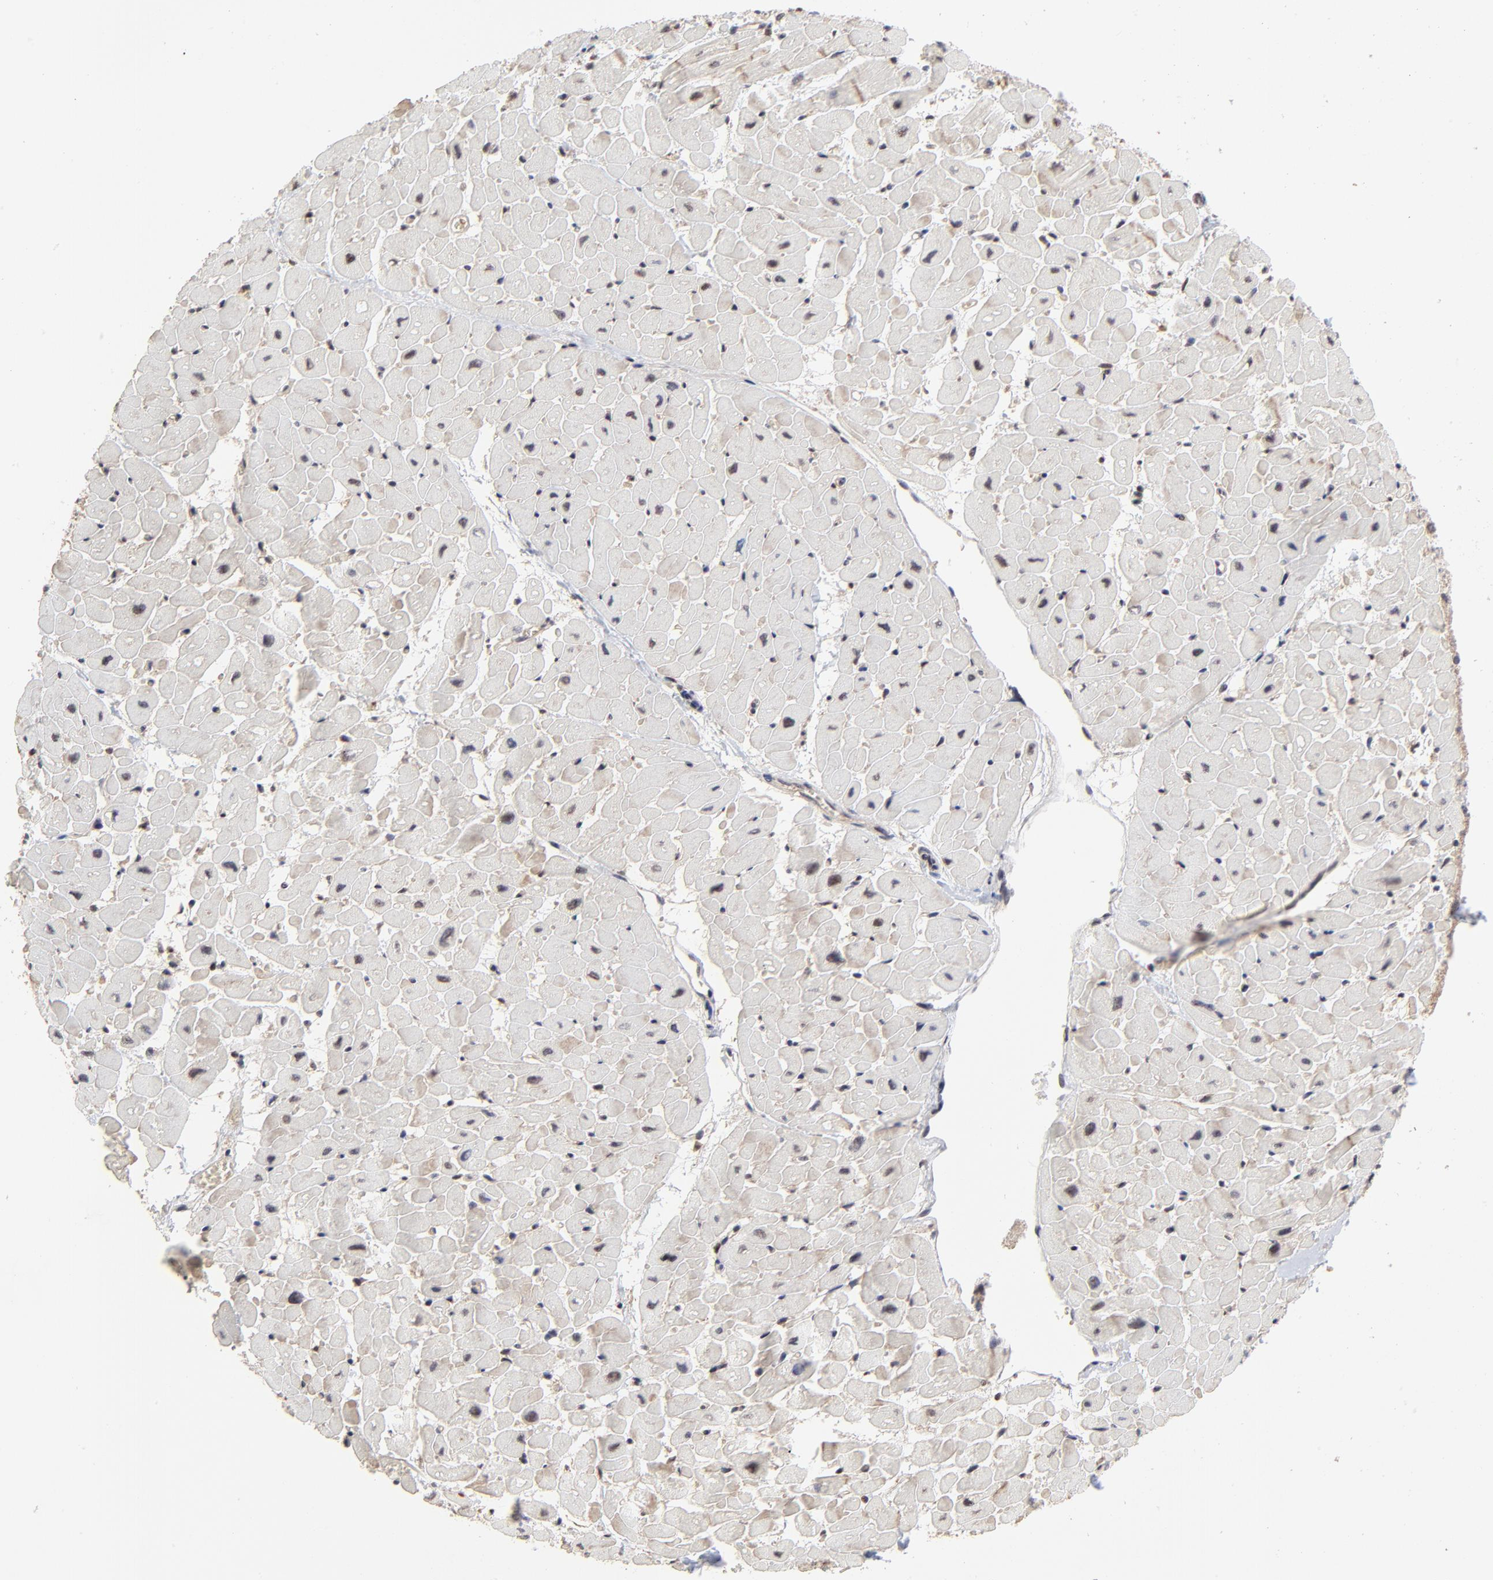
{"staining": {"intensity": "negative", "quantity": "none", "location": "none"}, "tissue": "heart muscle", "cell_type": "Cardiomyocytes", "image_type": "normal", "snomed": [{"axis": "morphology", "description": "Normal tissue, NOS"}, {"axis": "topography", "description": "Heart"}], "caption": "Image shows no significant protein positivity in cardiomyocytes of normal heart muscle. (Stains: DAB (3,3'-diaminobenzidine) immunohistochemistry with hematoxylin counter stain, Microscopy: brightfield microscopy at high magnification).", "gene": "FRMD8", "patient": {"sex": "male", "age": 45}}